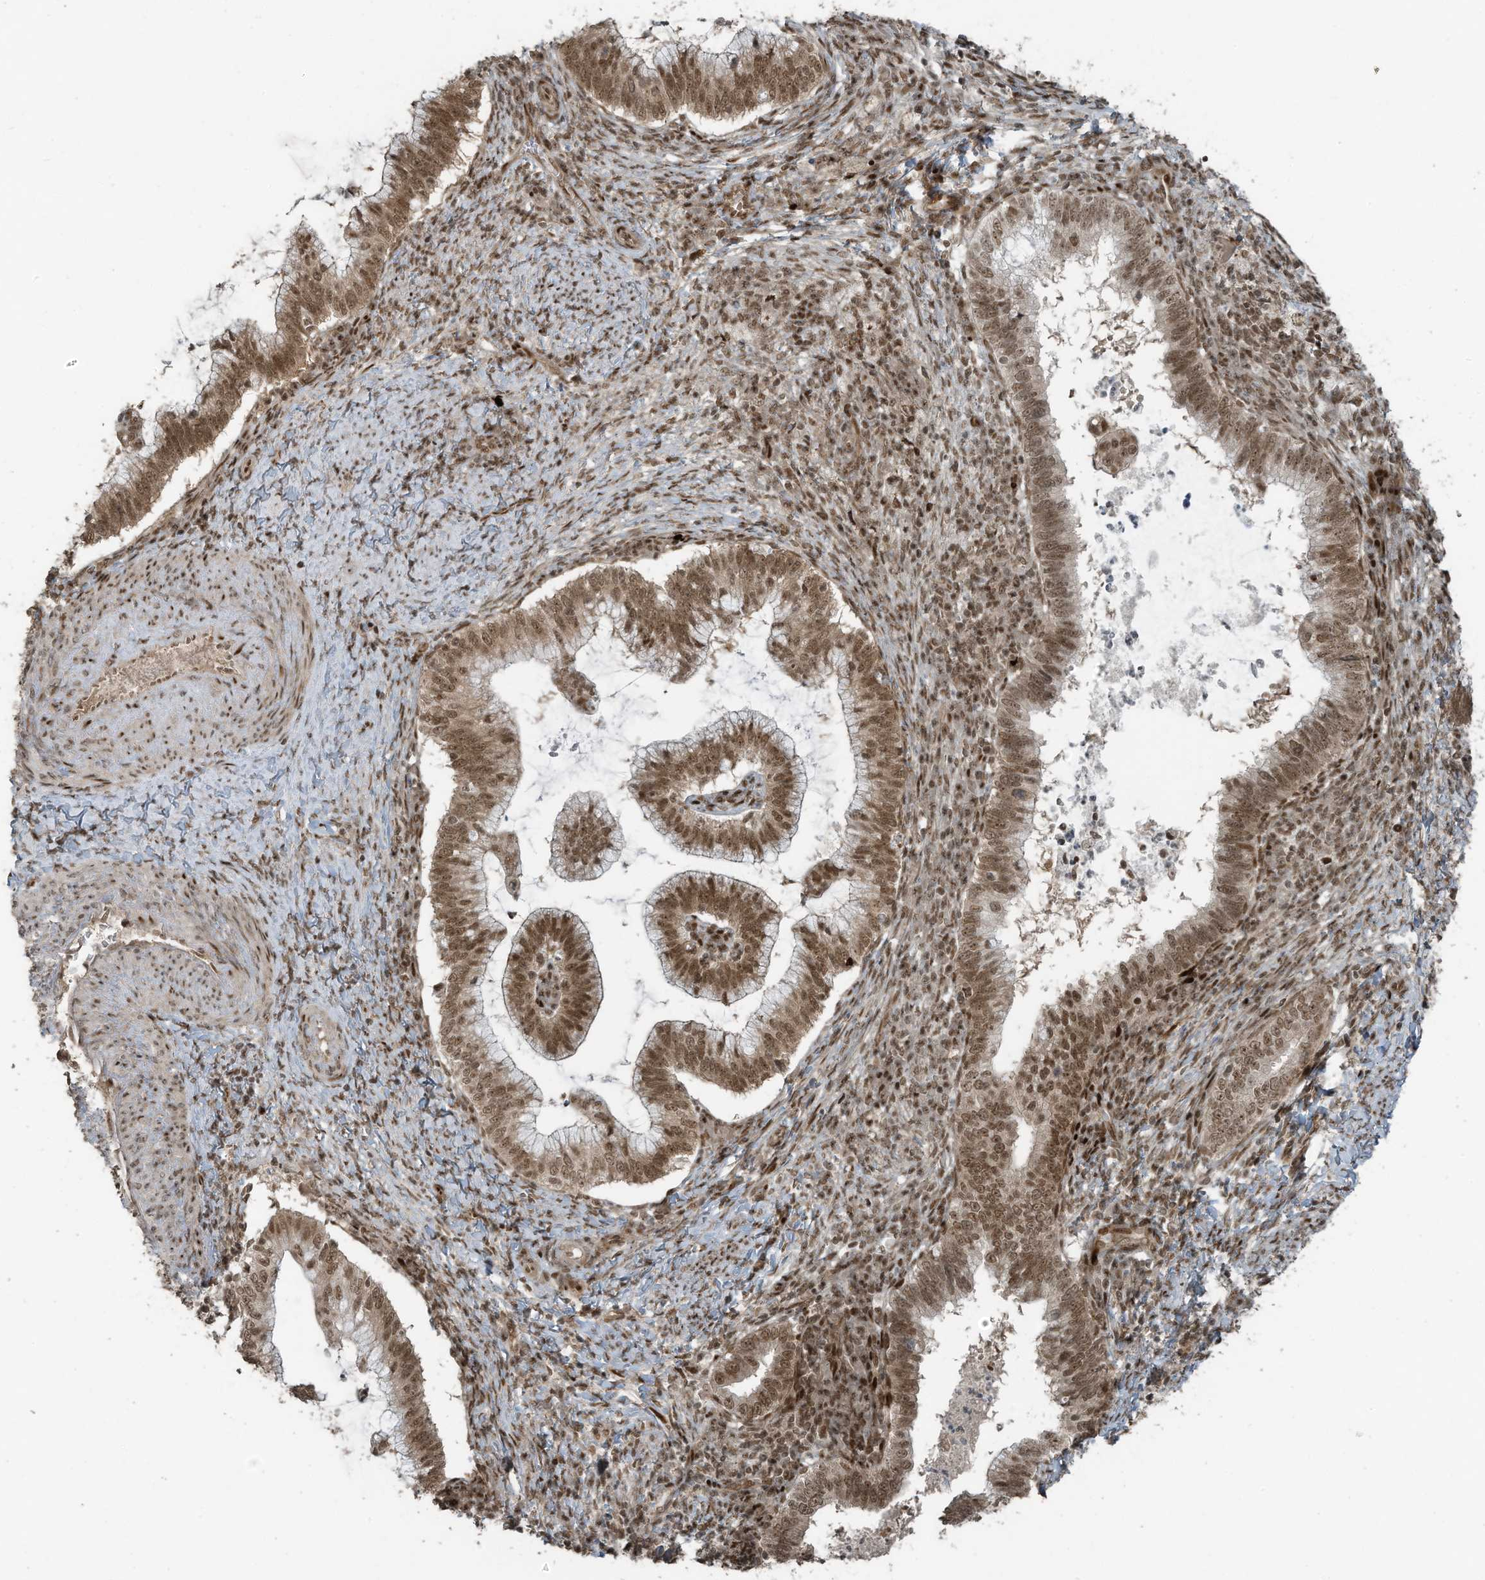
{"staining": {"intensity": "moderate", "quantity": ">75%", "location": "nuclear"}, "tissue": "cervical cancer", "cell_type": "Tumor cells", "image_type": "cancer", "snomed": [{"axis": "morphology", "description": "Adenocarcinoma, NOS"}, {"axis": "topography", "description": "Cervix"}], "caption": "Protein analysis of adenocarcinoma (cervical) tissue demonstrates moderate nuclear staining in about >75% of tumor cells. The protein of interest is stained brown, and the nuclei are stained in blue (DAB IHC with brightfield microscopy, high magnification).", "gene": "PCNP", "patient": {"sex": "female", "age": 36}}